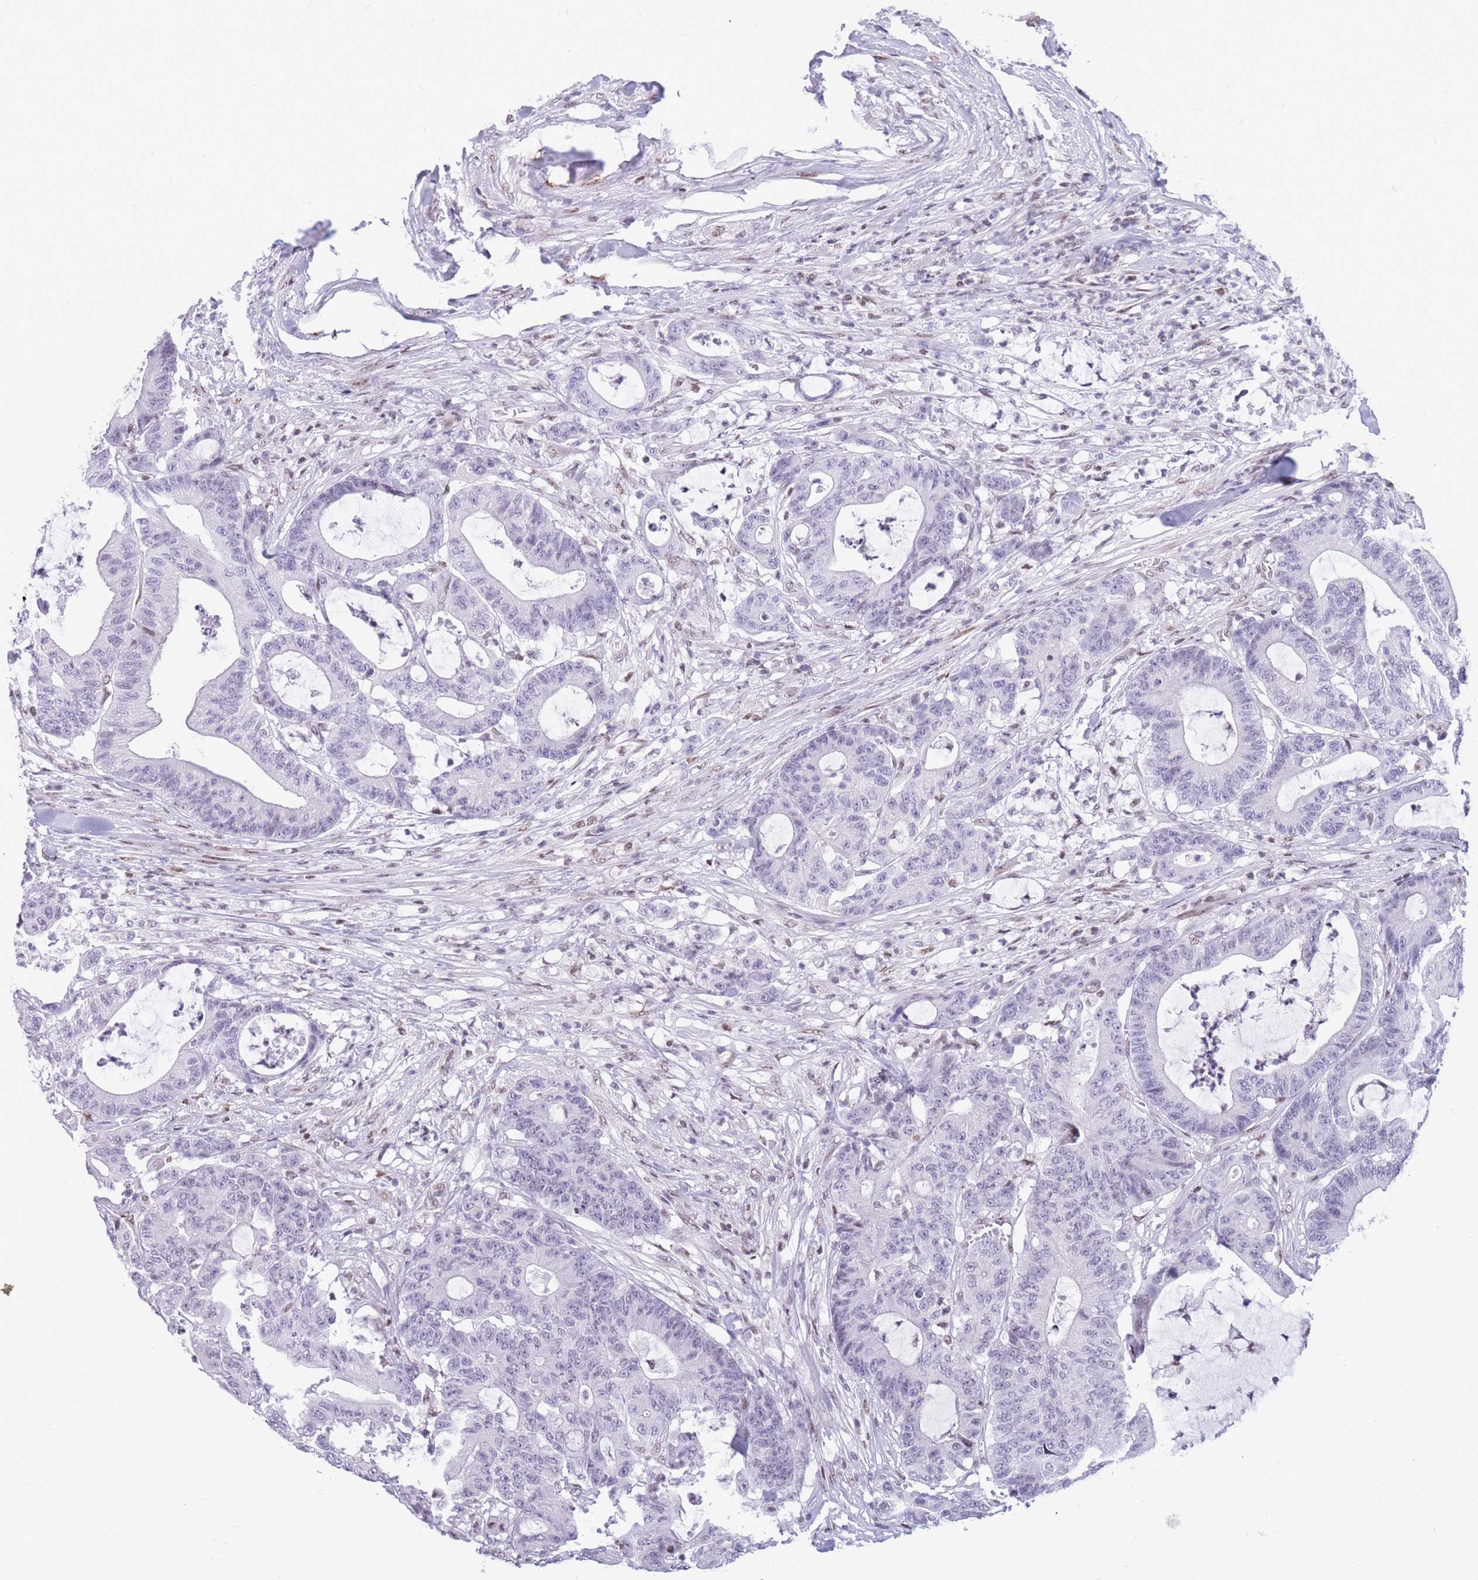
{"staining": {"intensity": "negative", "quantity": "none", "location": "none"}, "tissue": "colorectal cancer", "cell_type": "Tumor cells", "image_type": "cancer", "snomed": [{"axis": "morphology", "description": "Adenocarcinoma, NOS"}, {"axis": "topography", "description": "Colon"}], "caption": "Histopathology image shows no significant protein staining in tumor cells of colorectal cancer.", "gene": "HMGN1", "patient": {"sex": "female", "age": 84}}